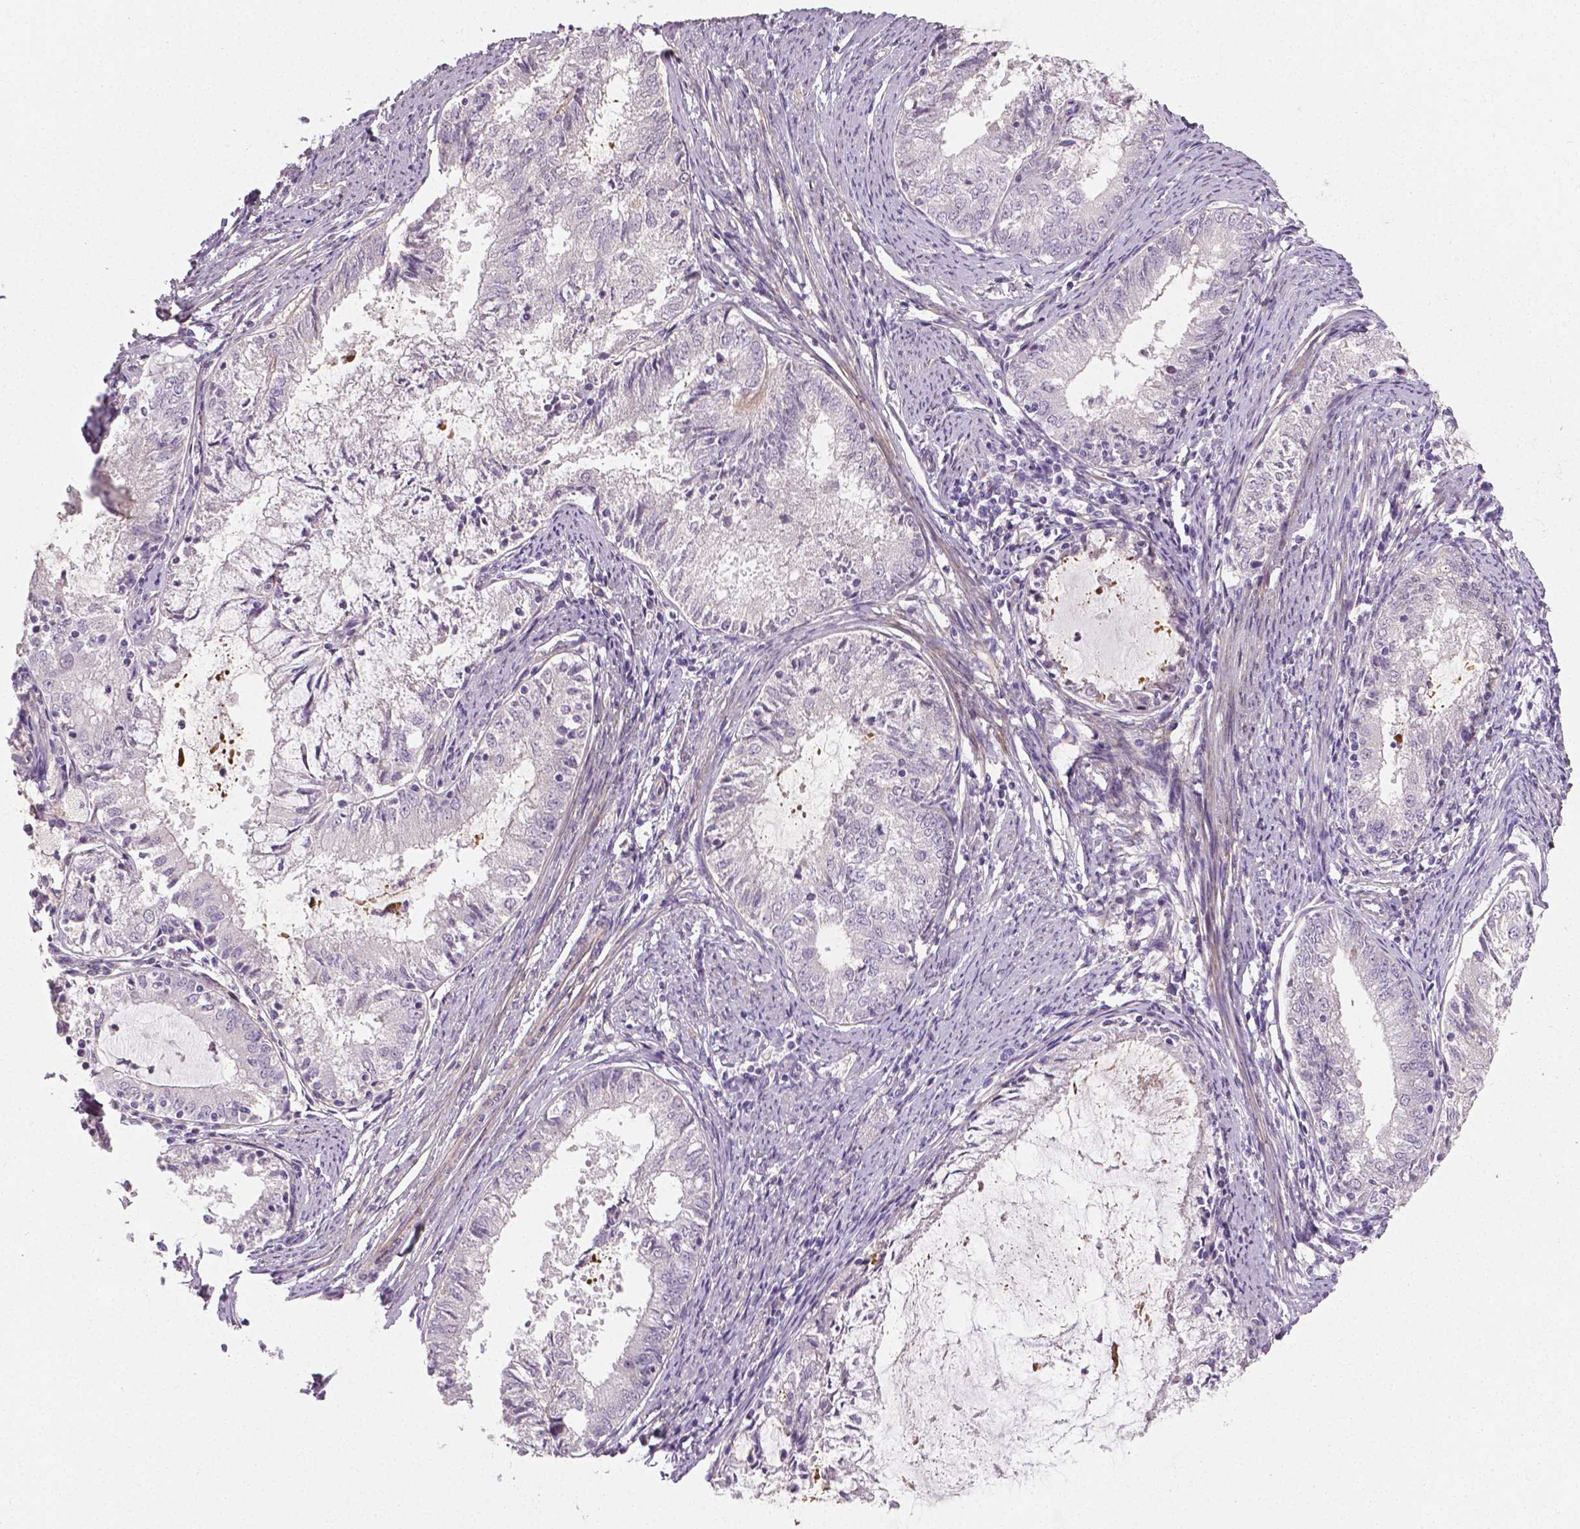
{"staining": {"intensity": "negative", "quantity": "none", "location": "none"}, "tissue": "endometrial cancer", "cell_type": "Tumor cells", "image_type": "cancer", "snomed": [{"axis": "morphology", "description": "Adenocarcinoma, NOS"}, {"axis": "topography", "description": "Endometrium"}], "caption": "Tumor cells are negative for brown protein staining in adenocarcinoma (endometrial).", "gene": "FLT1", "patient": {"sex": "female", "age": 57}}